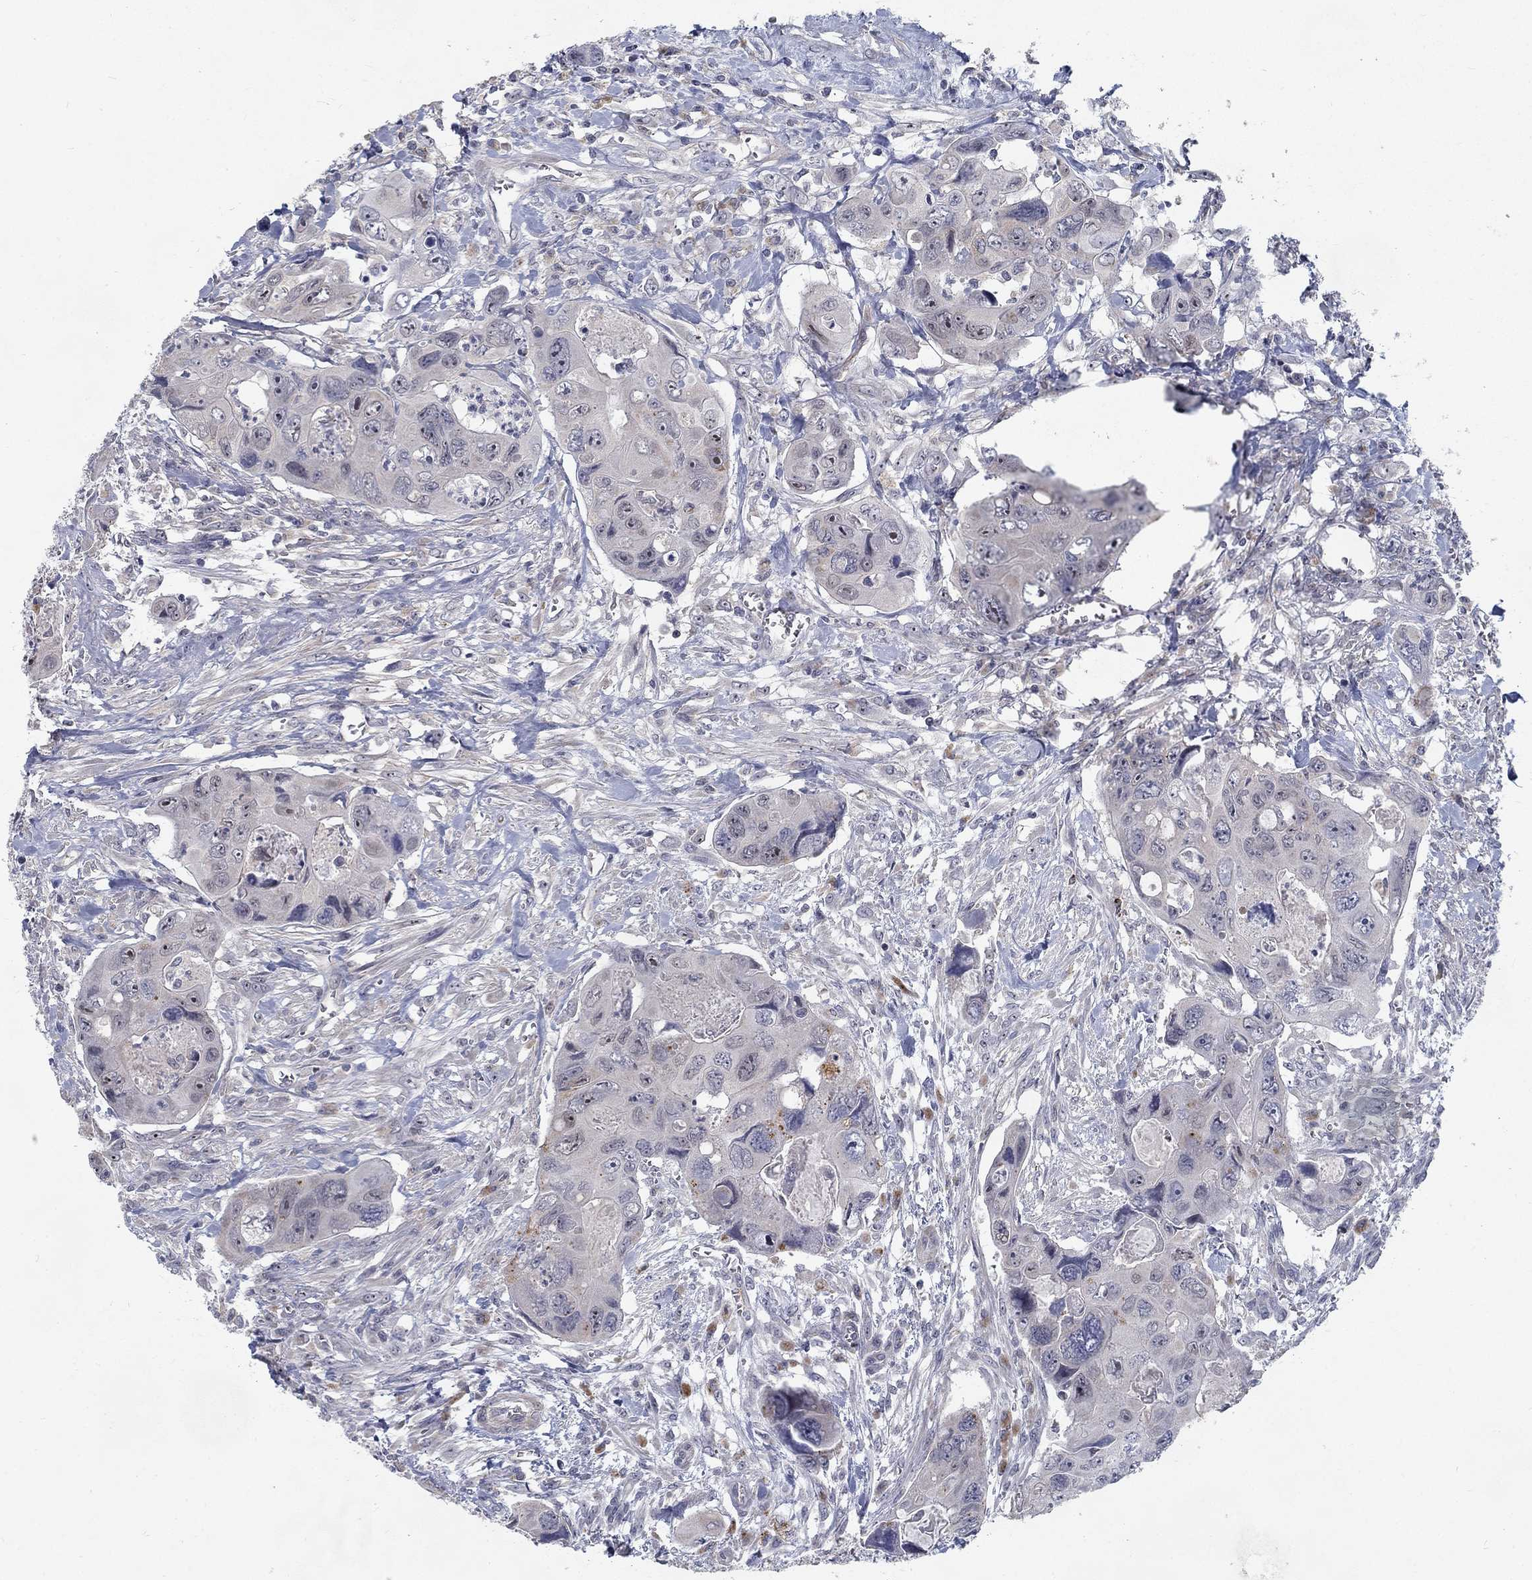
{"staining": {"intensity": "negative", "quantity": "none", "location": "none"}, "tissue": "colorectal cancer", "cell_type": "Tumor cells", "image_type": "cancer", "snomed": [{"axis": "morphology", "description": "Adenocarcinoma, NOS"}, {"axis": "topography", "description": "Rectum"}], "caption": "Immunohistochemistry (IHC) image of human colorectal cancer stained for a protein (brown), which shows no positivity in tumor cells.", "gene": "MTSS2", "patient": {"sex": "male", "age": 62}}